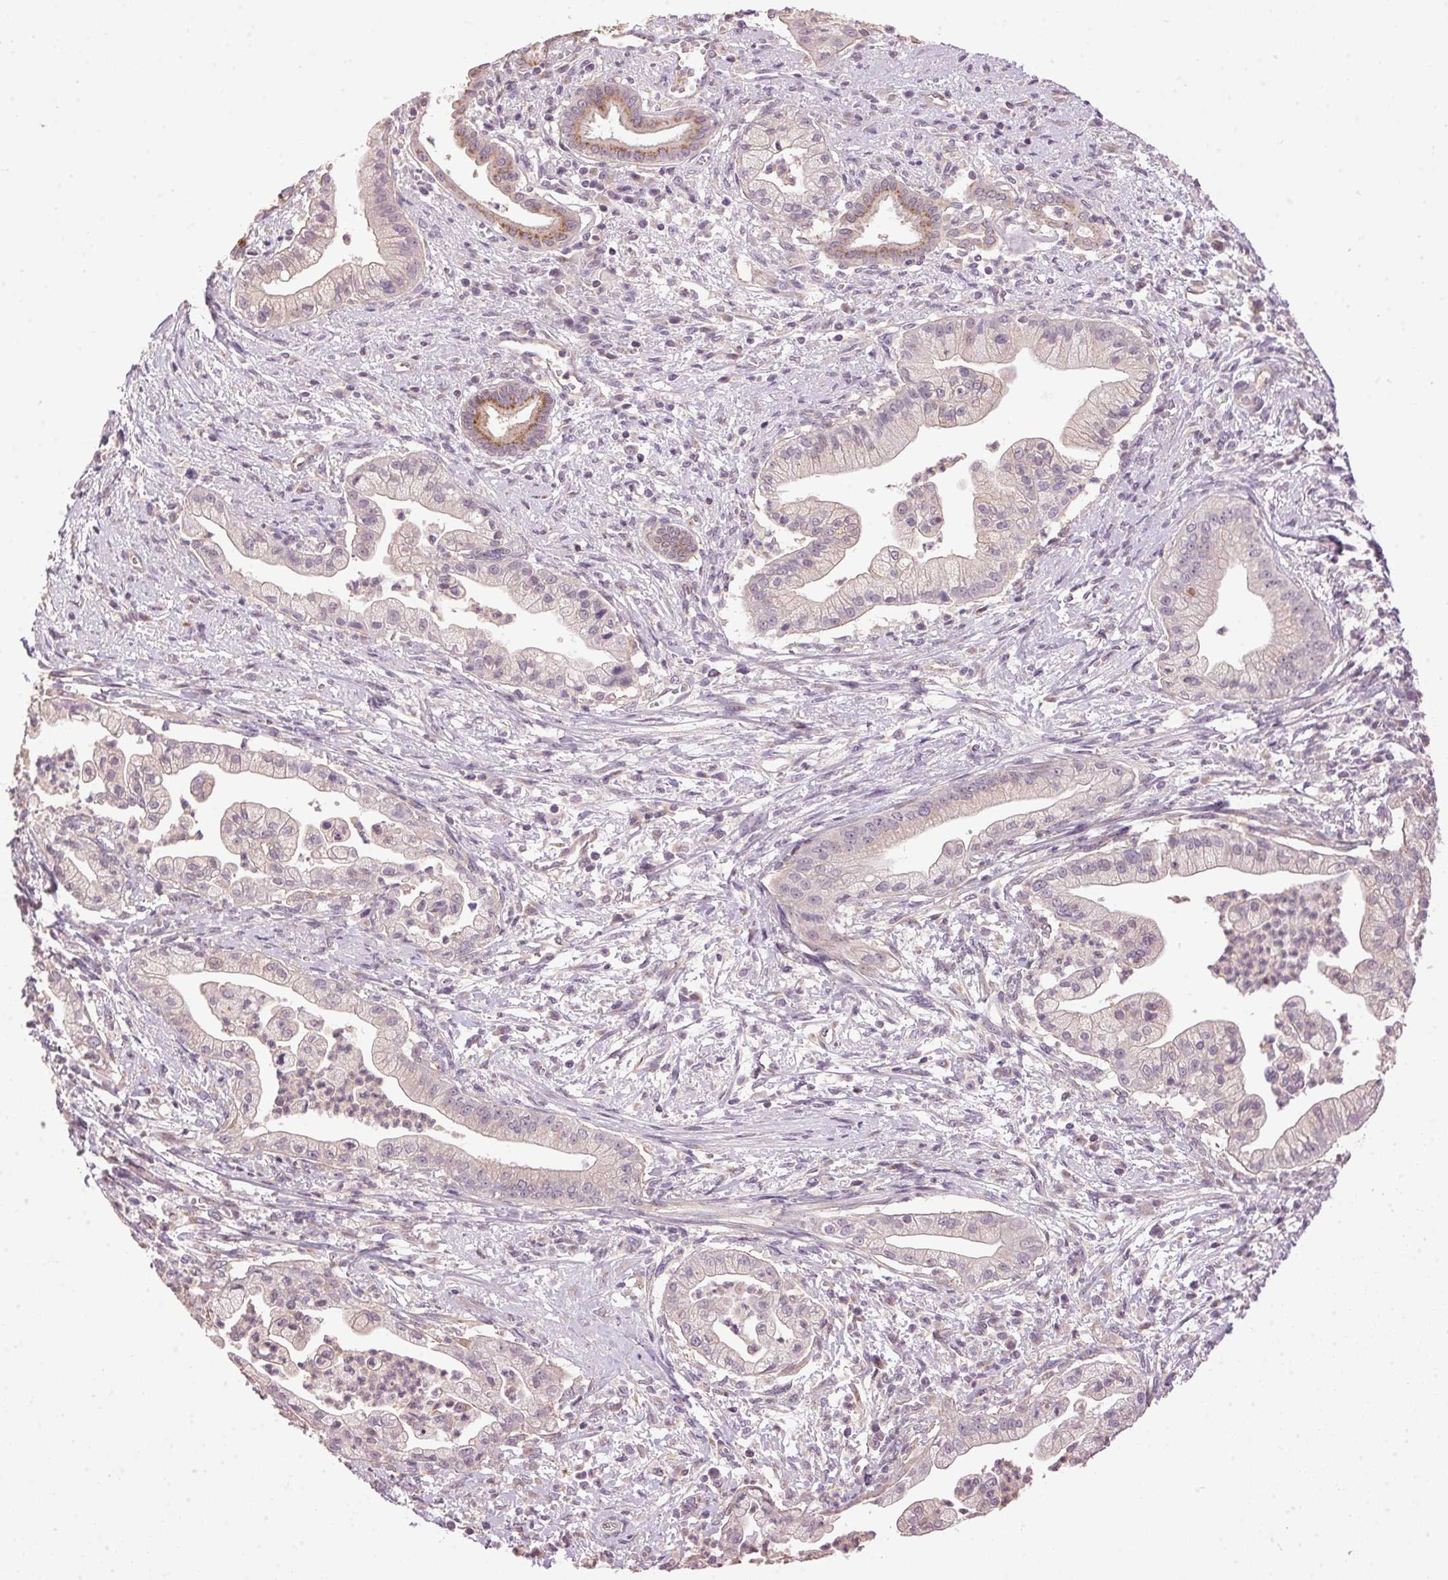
{"staining": {"intensity": "moderate", "quantity": "<25%", "location": "cytoplasmic/membranous"}, "tissue": "pancreatic cancer", "cell_type": "Tumor cells", "image_type": "cancer", "snomed": [{"axis": "morphology", "description": "Normal tissue, NOS"}, {"axis": "morphology", "description": "Adenocarcinoma, NOS"}, {"axis": "topography", "description": "Lymph node"}, {"axis": "topography", "description": "Pancreas"}], "caption": "Immunohistochemistry (IHC) micrograph of neoplastic tissue: human pancreatic adenocarcinoma stained using IHC shows low levels of moderate protein expression localized specifically in the cytoplasmic/membranous of tumor cells, appearing as a cytoplasmic/membranous brown color.", "gene": "GOLPH3", "patient": {"sex": "female", "age": 58}}